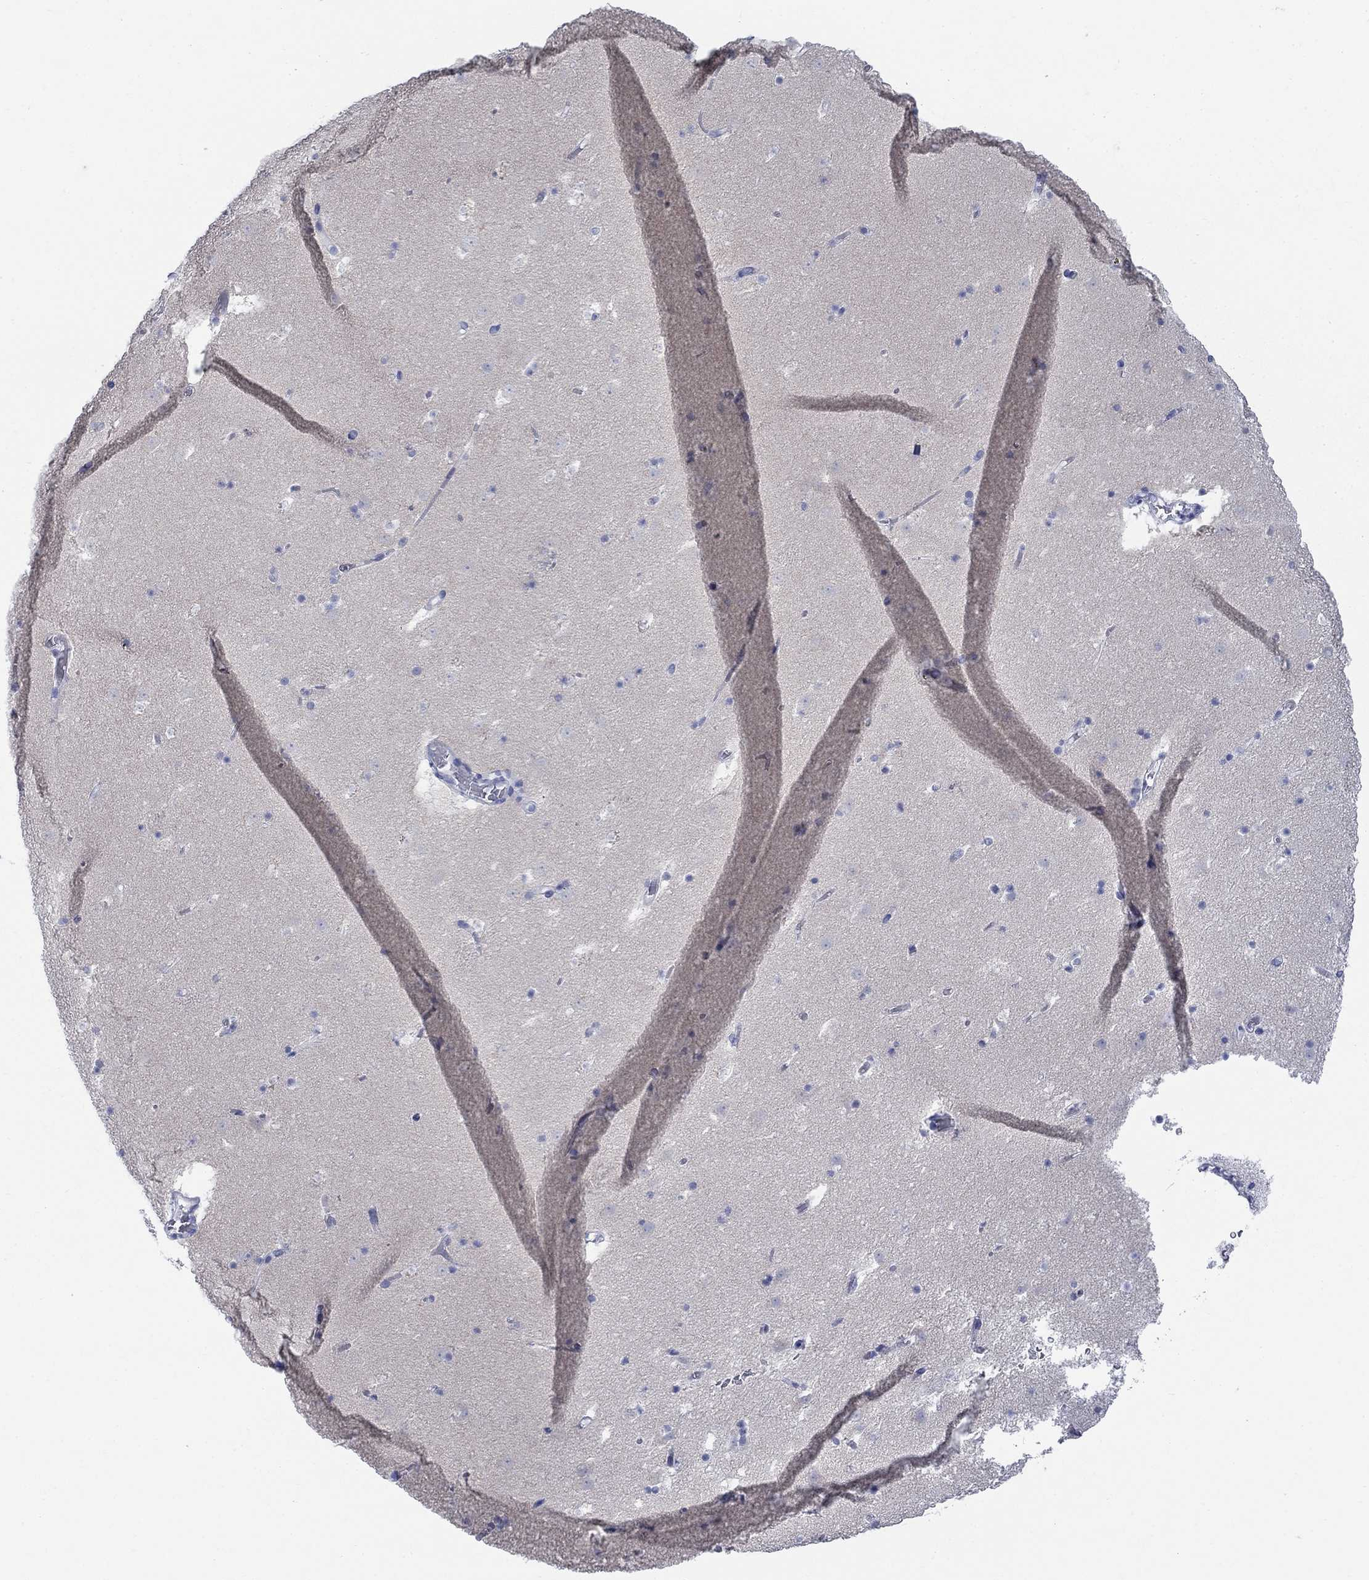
{"staining": {"intensity": "negative", "quantity": "none", "location": "none"}, "tissue": "caudate", "cell_type": "Glial cells", "image_type": "normal", "snomed": [{"axis": "morphology", "description": "Normal tissue, NOS"}, {"axis": "topography", "description": "Lateral ventricle wall"}], "caption": "Photomicrograph shows no significant protein staining in glial cells of benign caudate. Nuclei are stained in blue.", "gene": "IGF2BP3", "patient": {"sex": "female", "age": 42}}